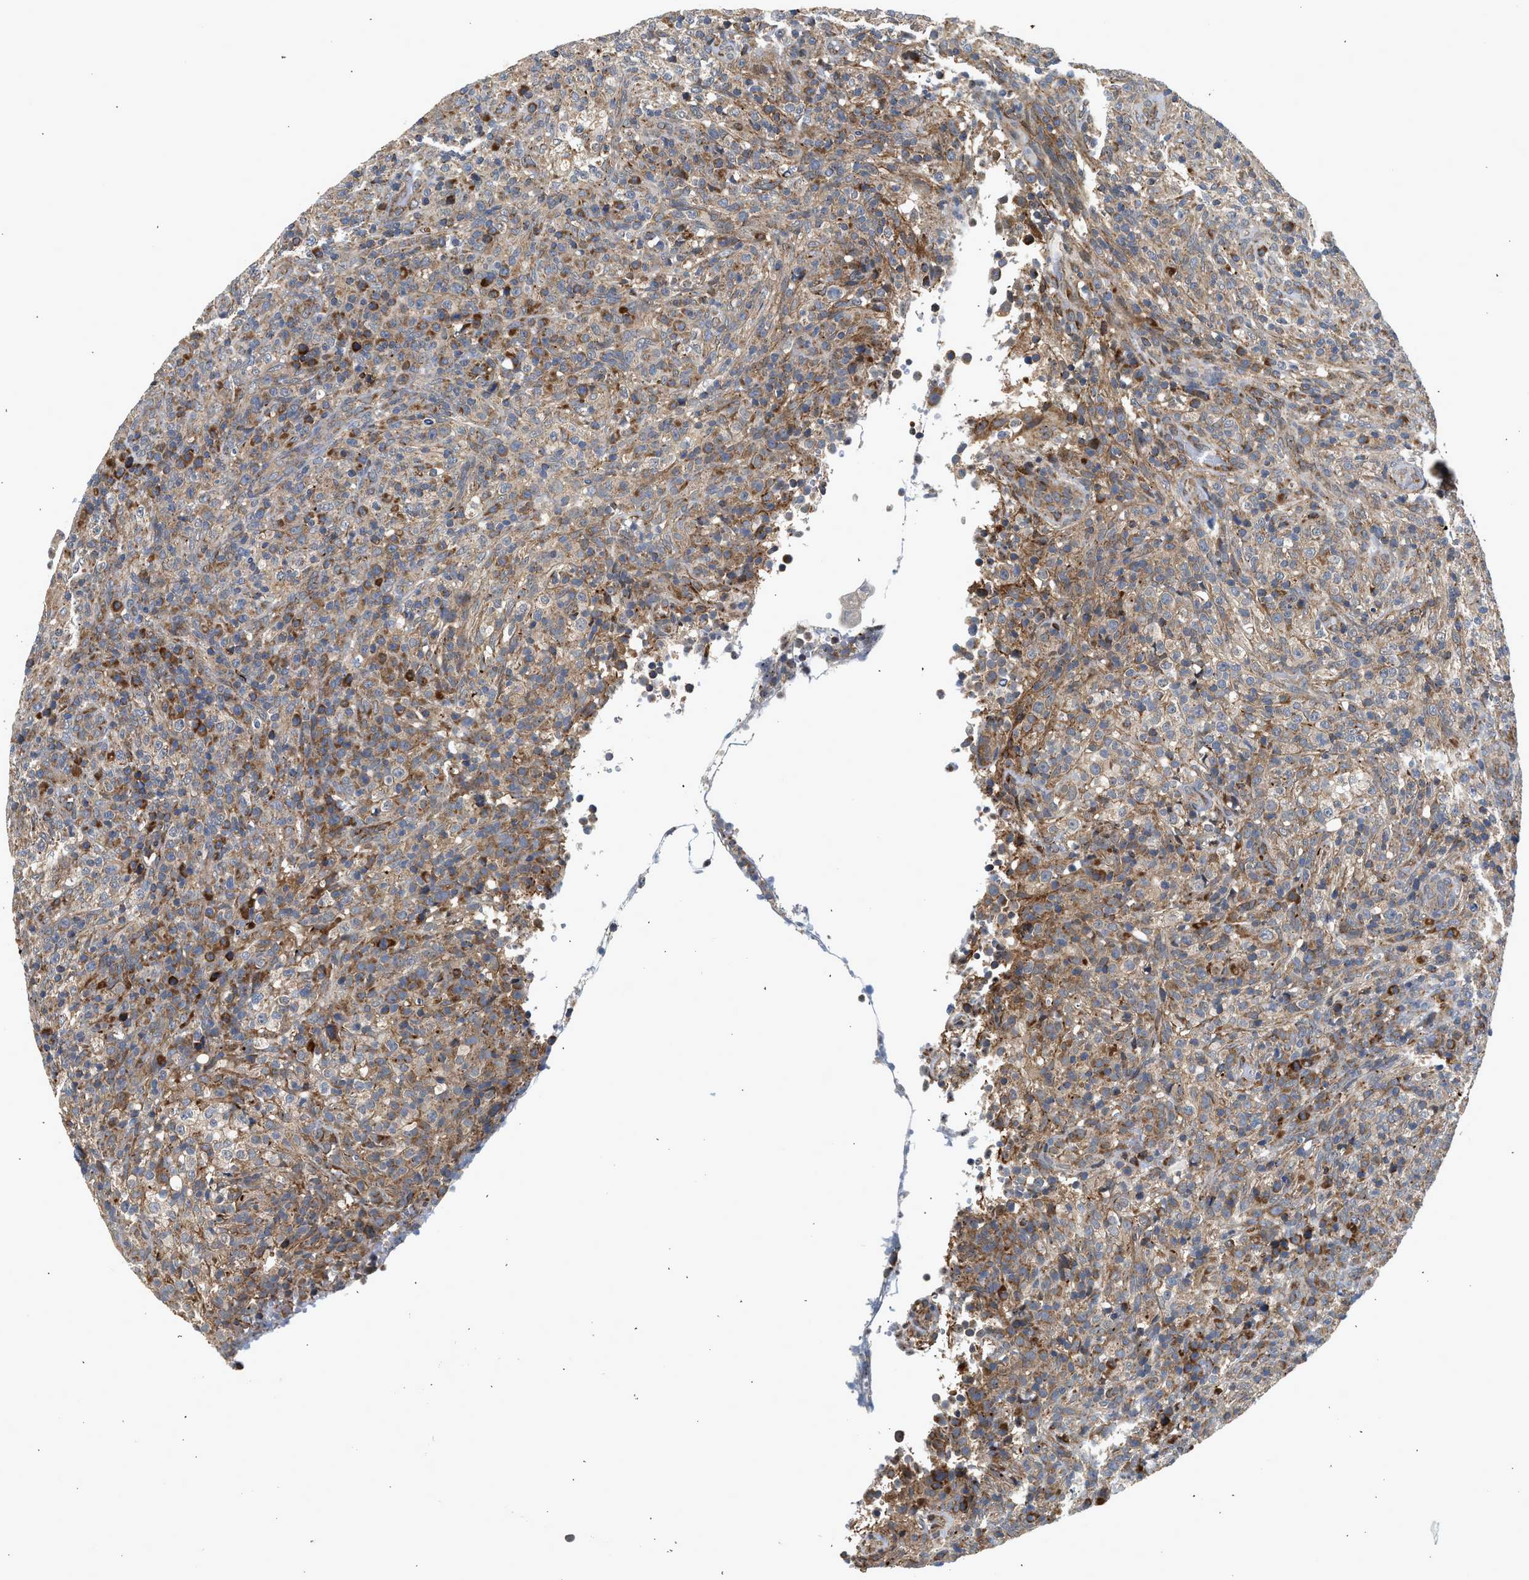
{"staining": {"intensity": "moderate", "quantity": "<25%", "location": "cytoplasmic/membranous"}, "tissue": "lymphoma", "cell_type": "Tumor cells", "image_type": "cancer", "snomed": [{"axis": "morphology", "description": "Malignant lymphoma, non-Hodgkin's type, High grade"}, {"axis": "topography", "description": "Lymph node"}], "caption": "This histopathology image demonstrates immunohistochemistry staining of malignant lymphoma, non-Hodgkin's type (high-grade), with low moderate cytoplasmic/membranous expression in approximately <25% of tumor cells.", "gene": "POLG2", "patient": {"sex": "female", "age": 76}}